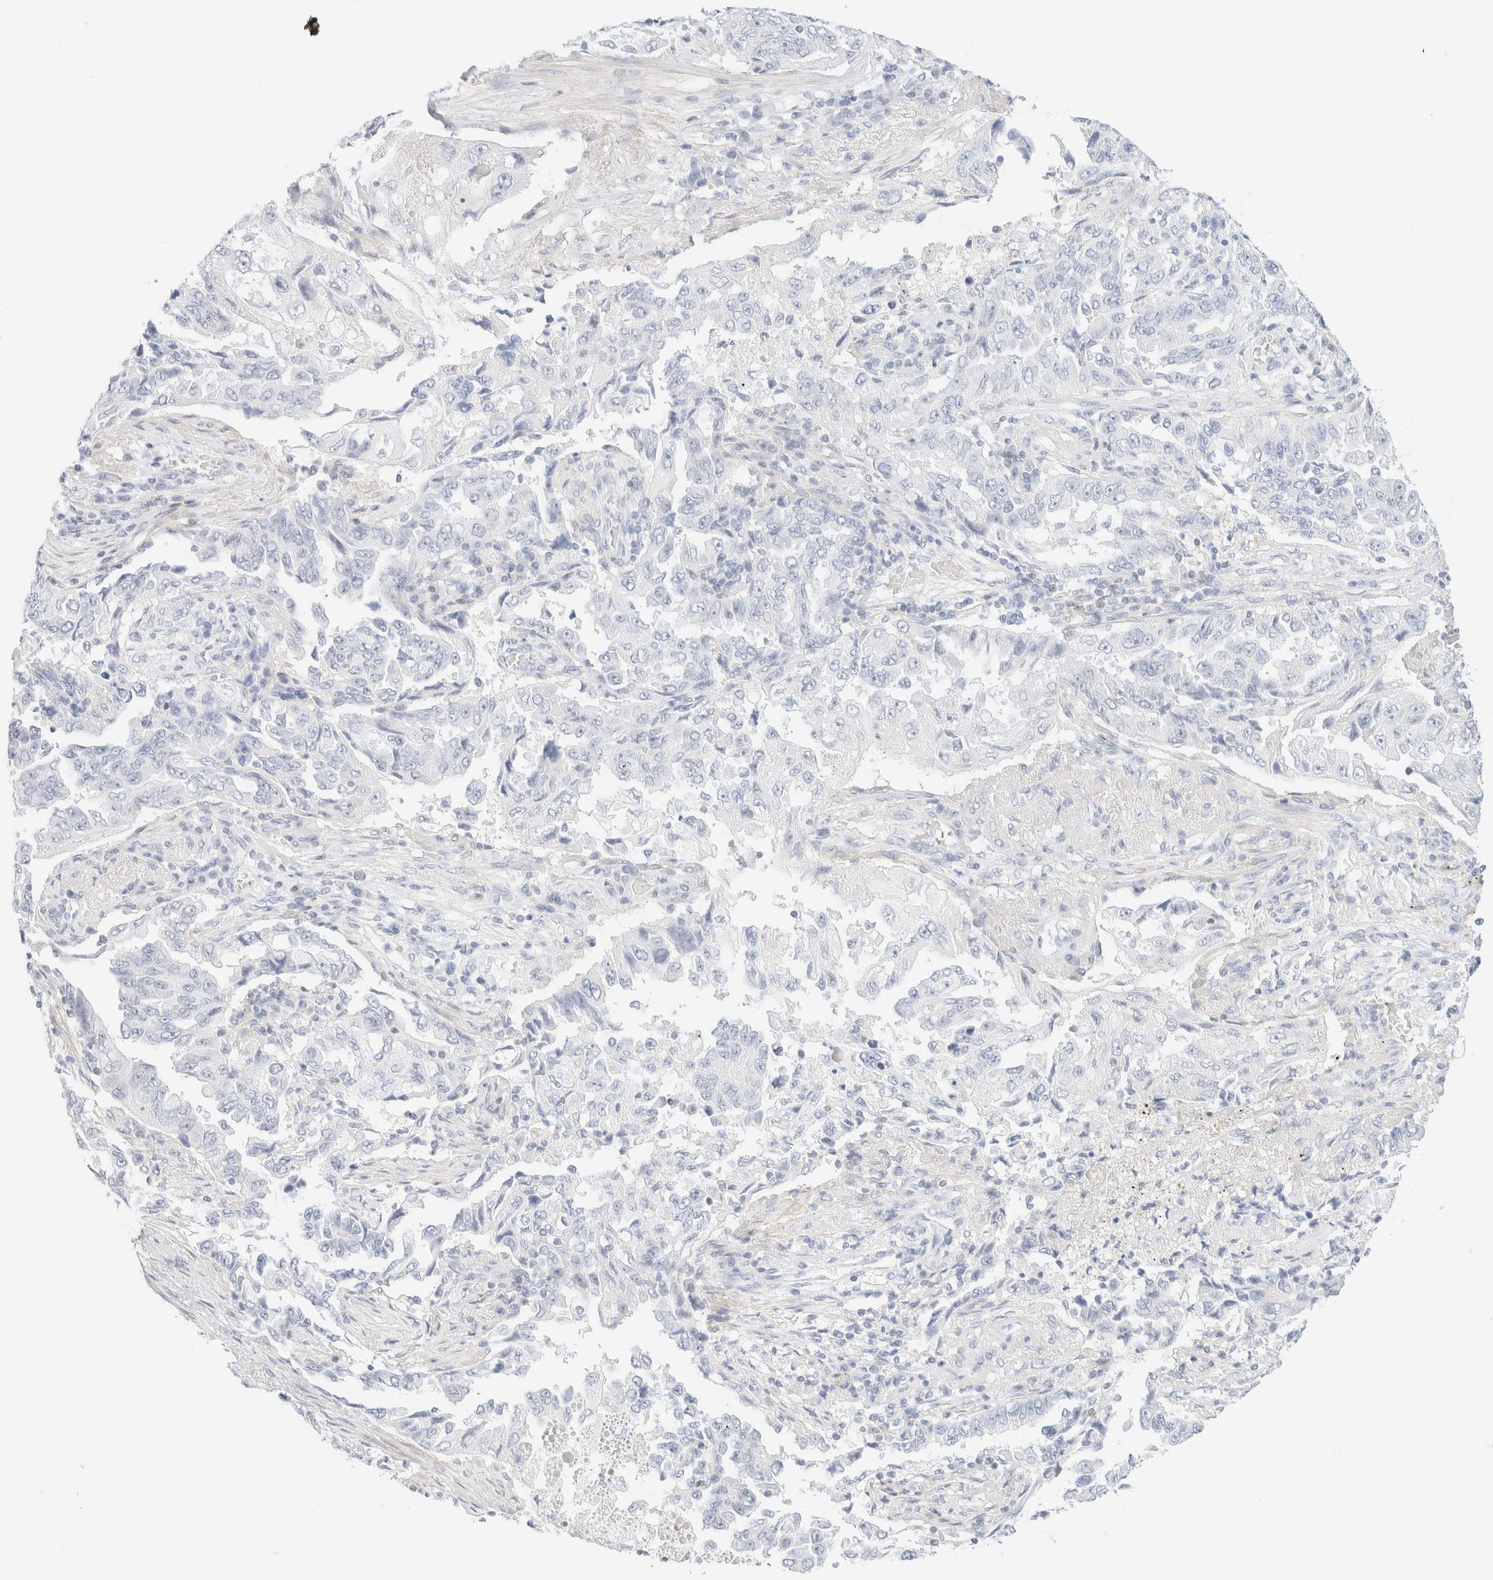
{"staining": {"intensity": "negative", "quantity": "none", "location": "none"}, "tissue": "lung cancer", "cell_type": "Tumor cells", "image_type": "cancer", "snomed": [{"axis": "morphology", "description": "Adenocarcinoma, NOS"}, {"axis": "topography", "description": "Lung"}], "caption": "The immunohistochemistry histopathology image has no significant expression in tumor cells of adenocarcinoma (lung) tissue. (DAB immunohistochemistry (IHC) visualized using brightfield microscopy, high magnification).", "gene": "IKZF3", "patient": {"sex": "female", "age": 51}}